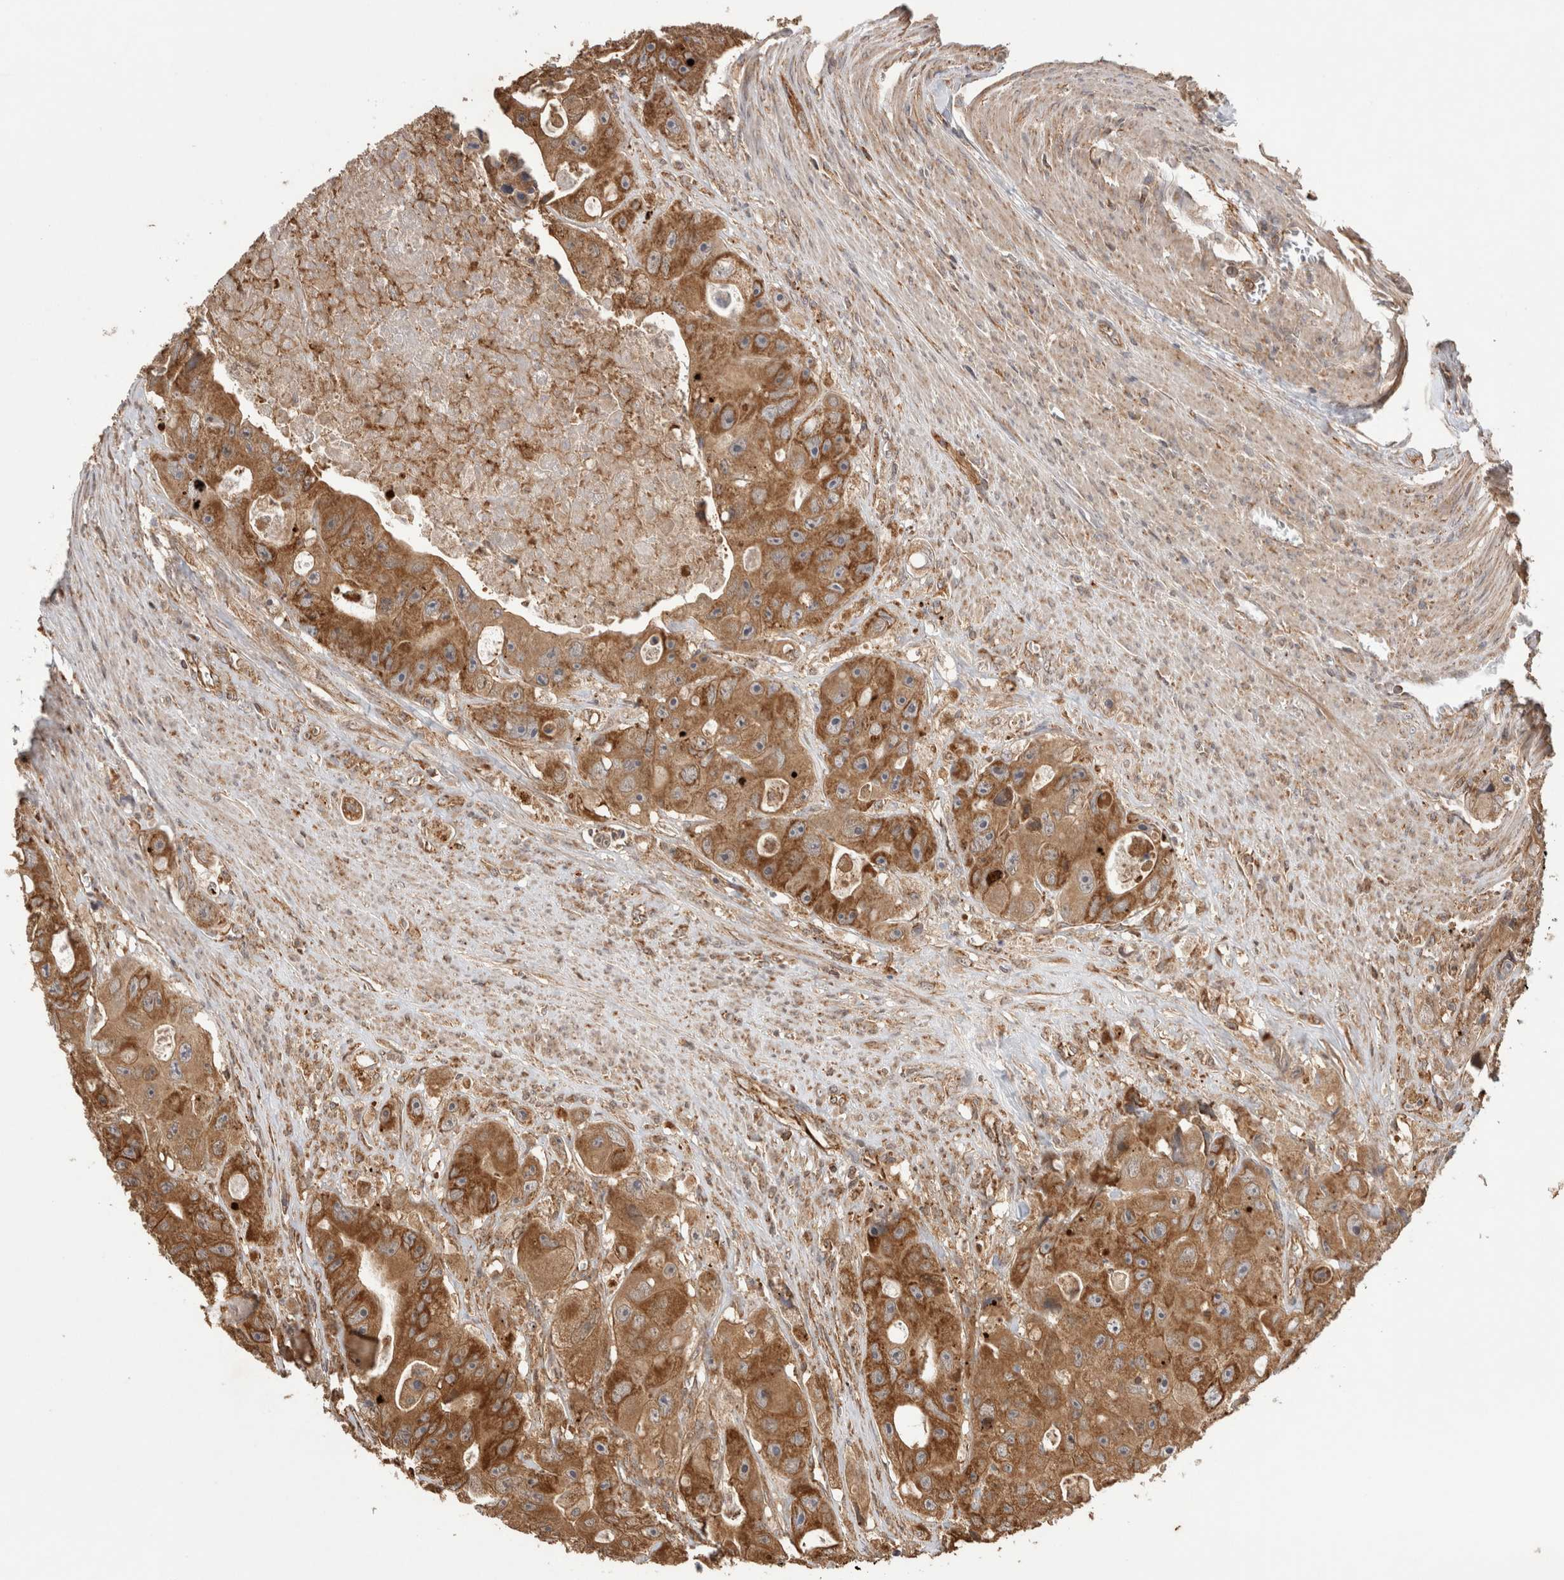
{"staining": {"intensity": "strong", "quantity": "25%-75%", "location": "cytoplasmic/membranous"}, "tissue": "colorectal cancer", "cell_type": "Tumor cells", "image_type": "cancer", "snomed": [{"axis": "morphology", "description": "Adenocarcinoma, NOS"}, {"axis": "topography", "description": "Colon"}], "caption": "Colorectal adenocarcinoma stained with a protein marker demonstrates strong staining in tumor cells.", "gene": "IMMP2L", "patient": {"sex": "female", "age": 46}}